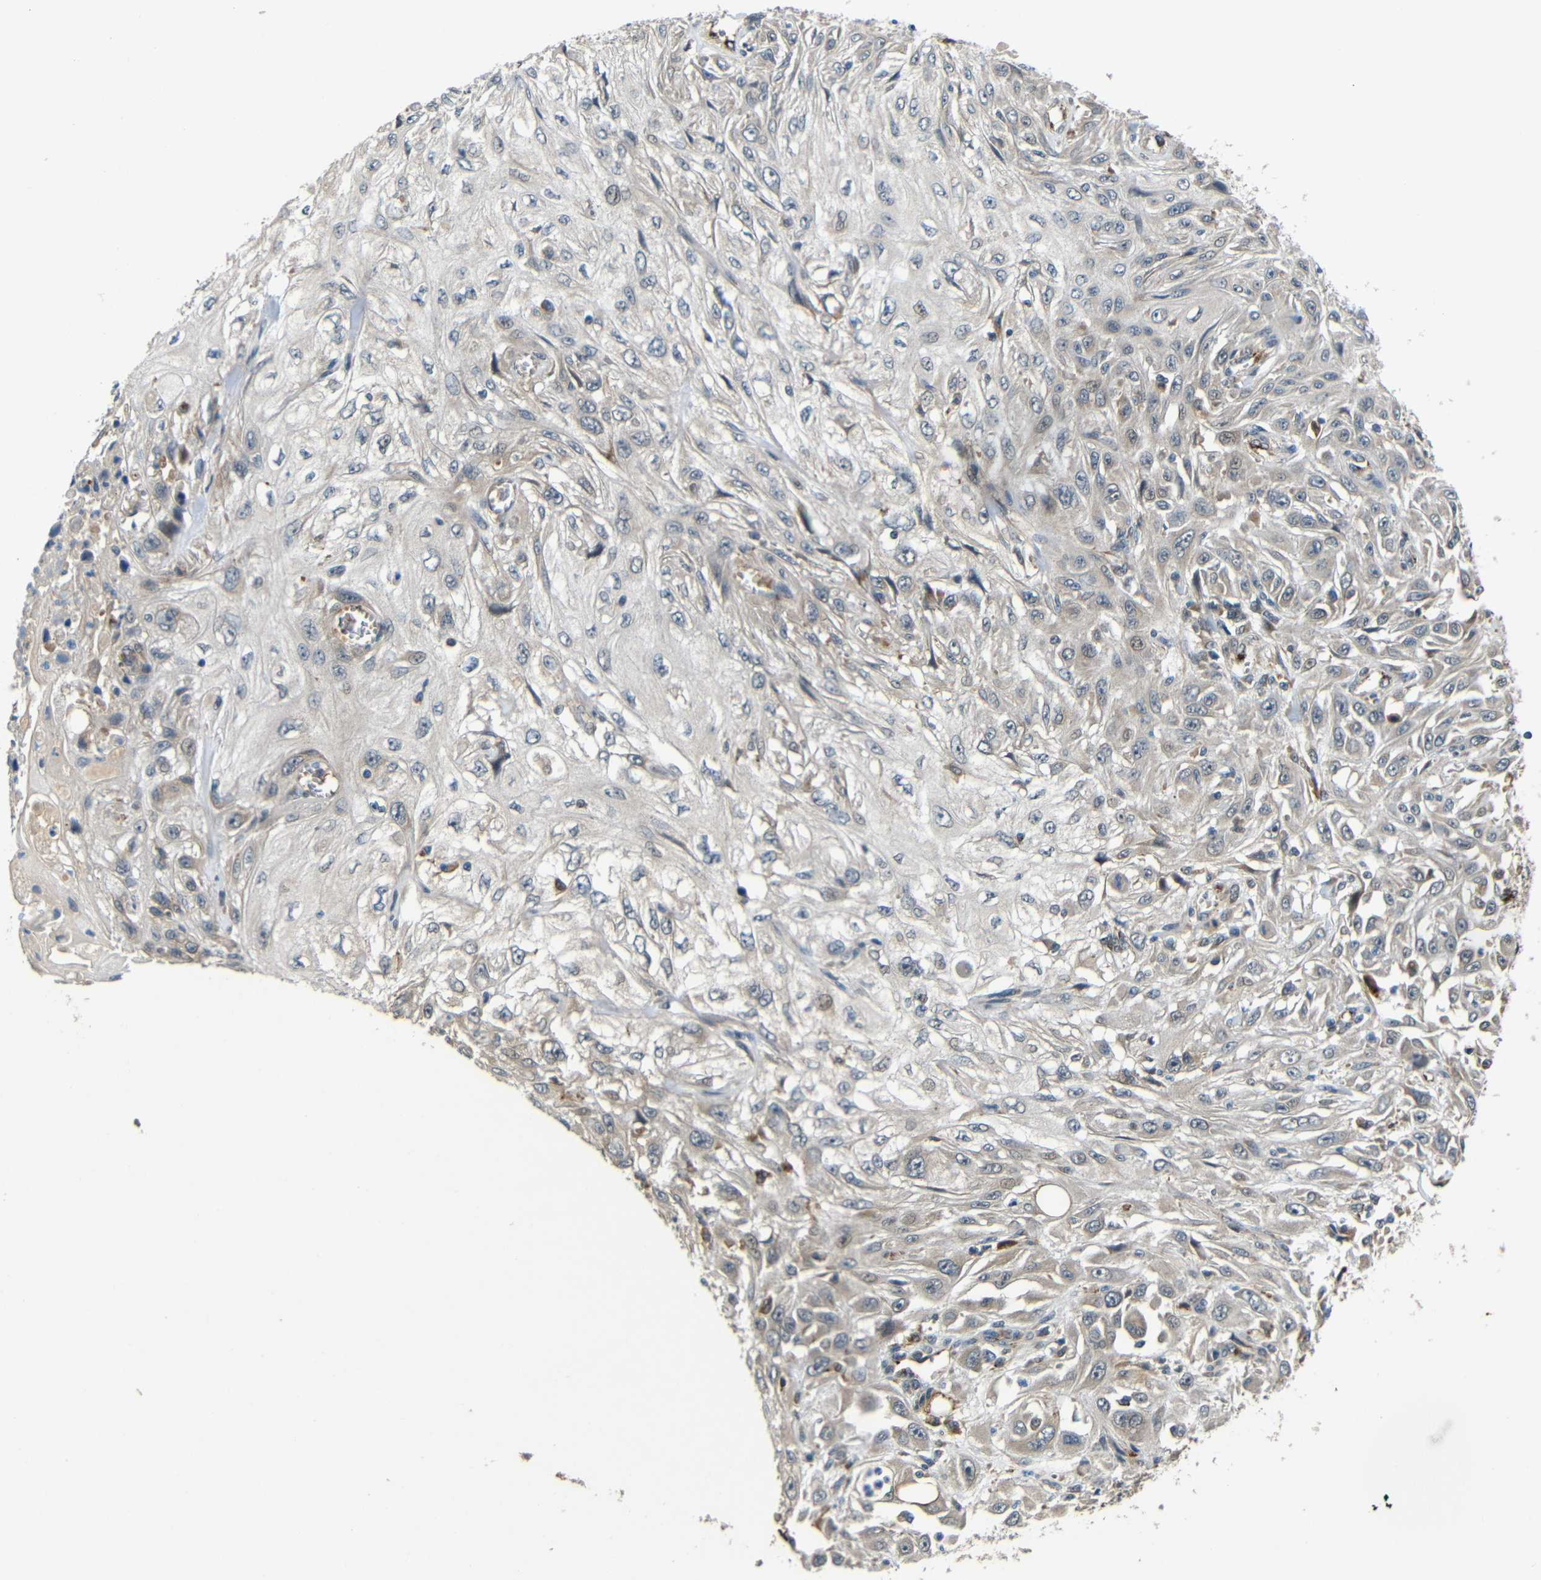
{"staining": {"intensity": "weak", "quantity": "<25%", "location": "cytoplasmic/membranous"}, "tissue": "skin cancer", "cell_type": "Tumor cells", "image_type": "cancer", "snomed": [{"axis": "morphology", "description": "Squamous cell carcinoma, NOS"}, {"axis": "topography", "description": "Skin"}], "caption": "DAB immunohistochemical staining of squamous cell carcinoma (skin) shows no significant positivity in tumor cells.", "gene": "ATP7A", "patient": {"sex": "male", "age": 75}}